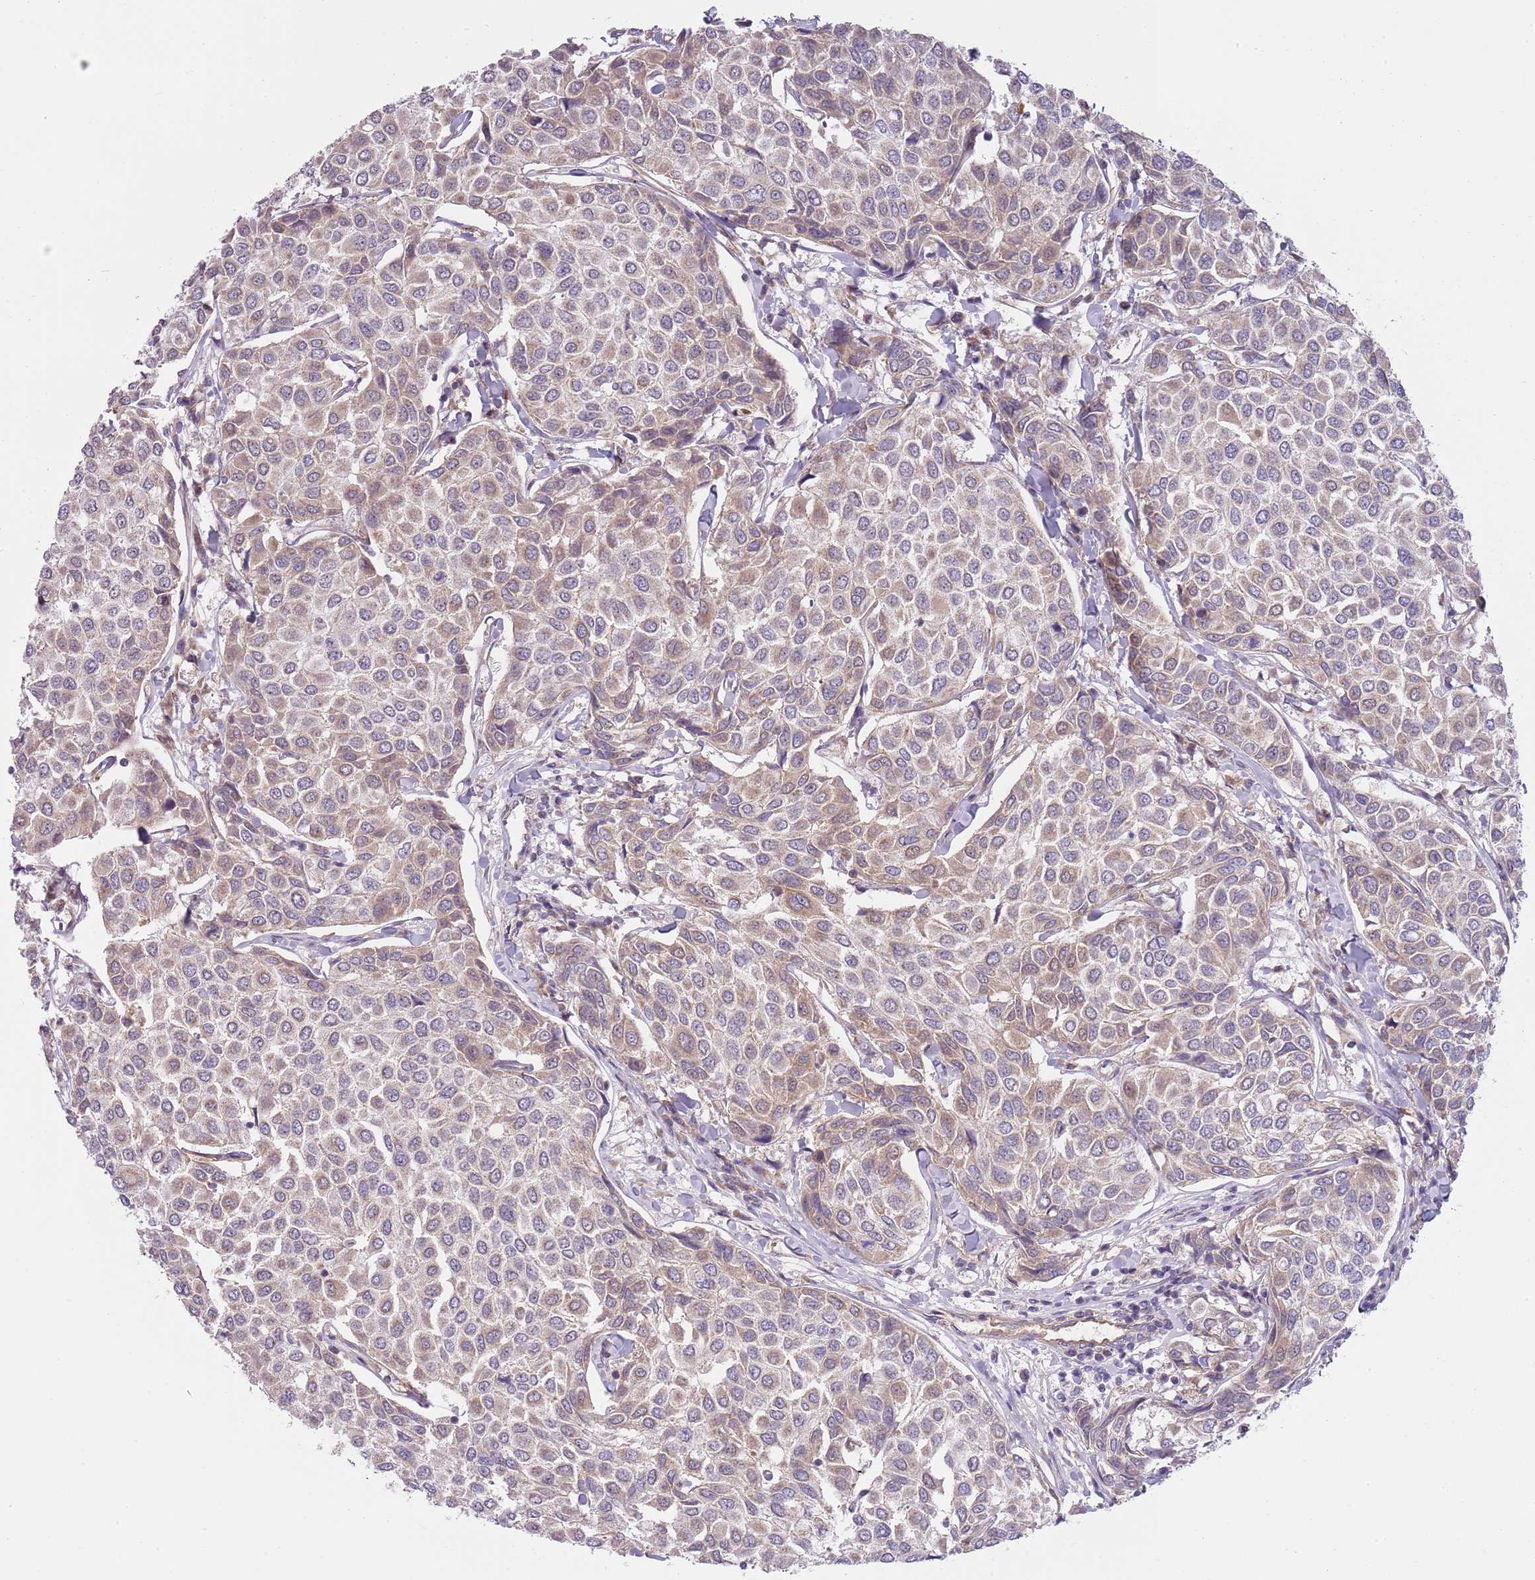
{"staining": {"intensity": "weak", "quantity": "25%-75%", "location": "cytoplasmic/membranous"}, "tissue": "breast cancer", "cell_type": "Tumor cells", "image_type": "cancer", "snomed": [{"axis": "morphology", "description": "Duct carcinoma"}, {"axis": "topography", "description": "Breast"}], "caption": "Protein expression analysis of human breast cancer reveals weak cytoplasmic/membranous positivity in approximately 25%-75% of tumor cells. (Stains: DAB in brown, nuclei in blue, Microscopy: brightfield microscopy at high magnification).", "gene": "SKOR2", "patient": {"sex": "female", "age": 55}}